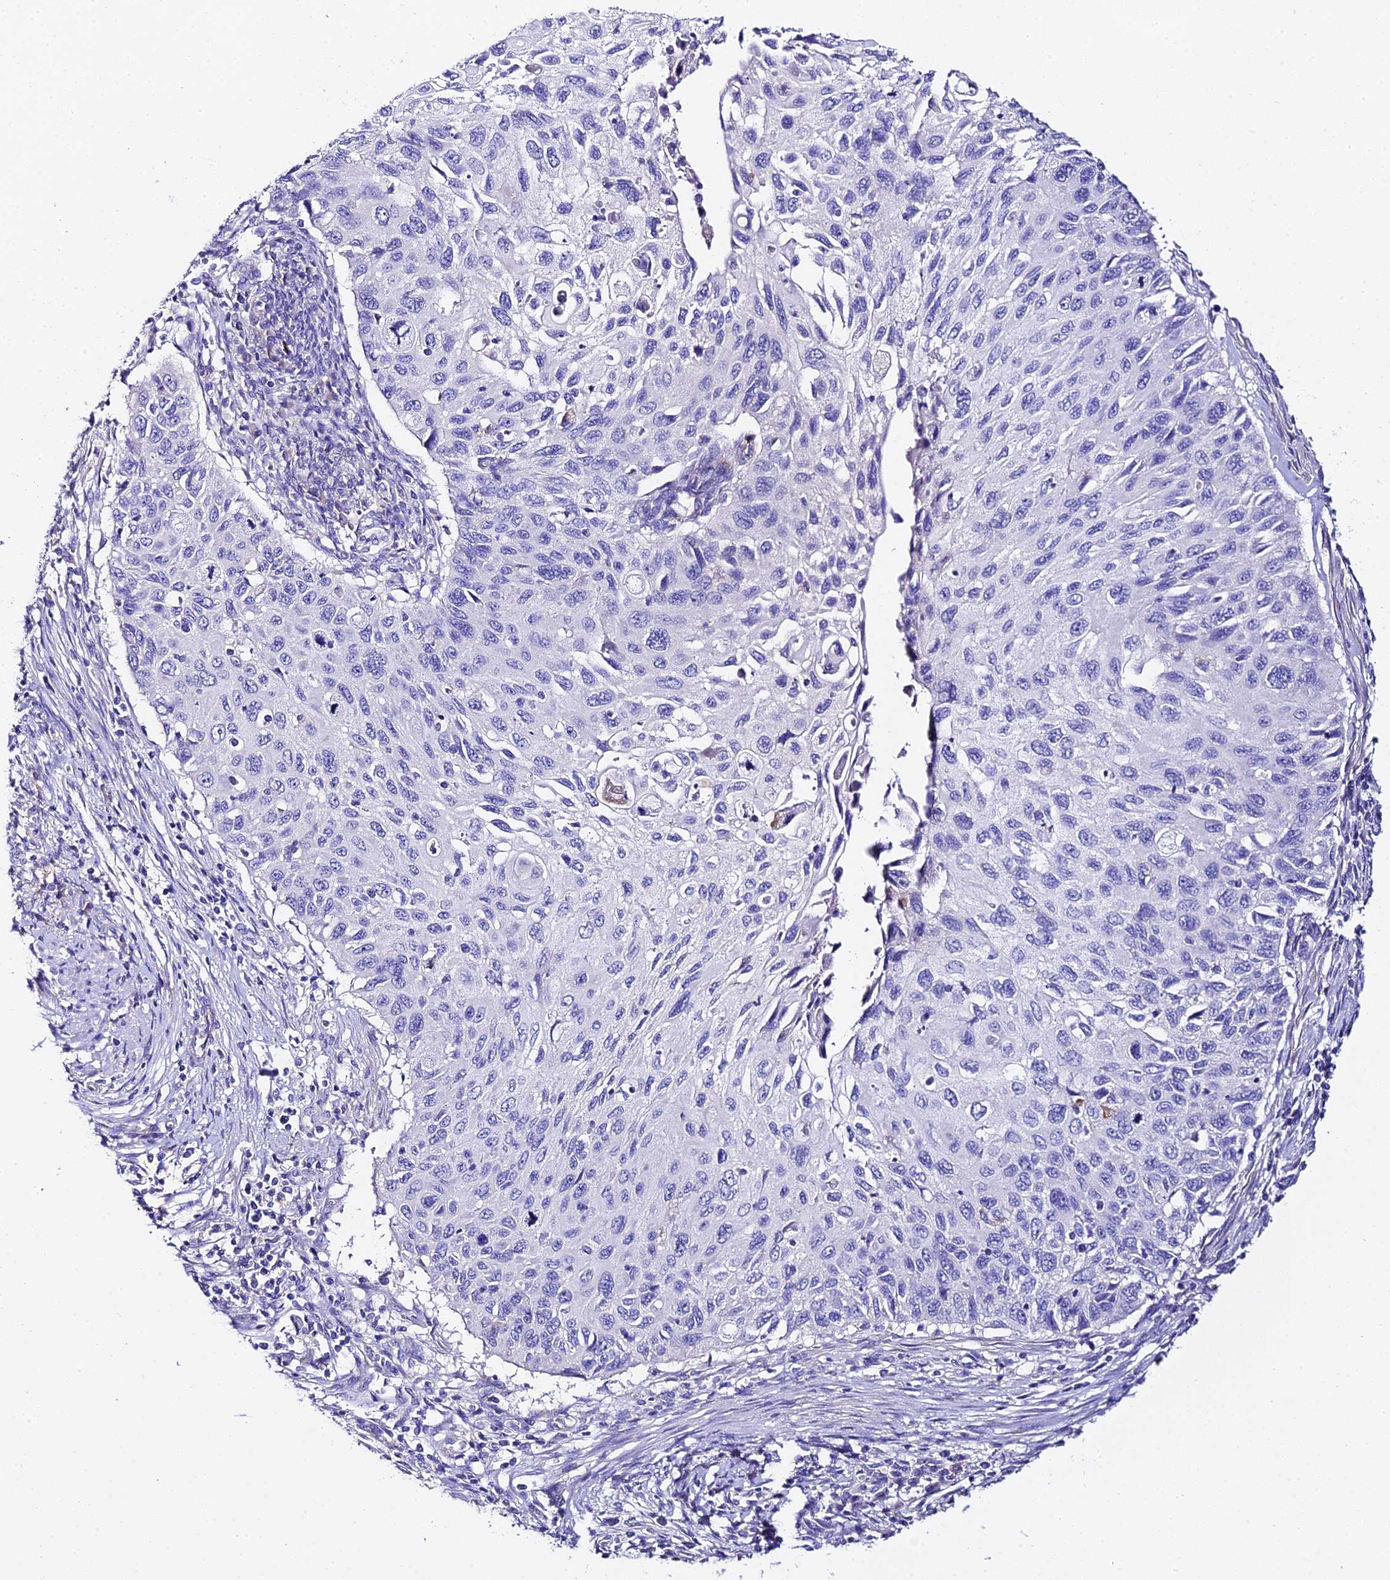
{"staining": {"intensity": "negative", "quantity": "none", "location": "none"}, "tissue": "cervical cancer", "cell_type": "Tumor cells", "image_type": "cancer", "snomed": [{"axis": "morphology", "description": "Squamous cell carcinoma, NOS"}, {"axis": "topography", "description": "Cervix"}], "caption": "Immunohistochemistry image of neoplastic tissue: human cervical cancer stained with DAB (3,3'-diaminobenzidine) shows no significant protein expression in tumor cells.", "gene": "TMEM117", "patient": {"sex": "female", "age": 70}}